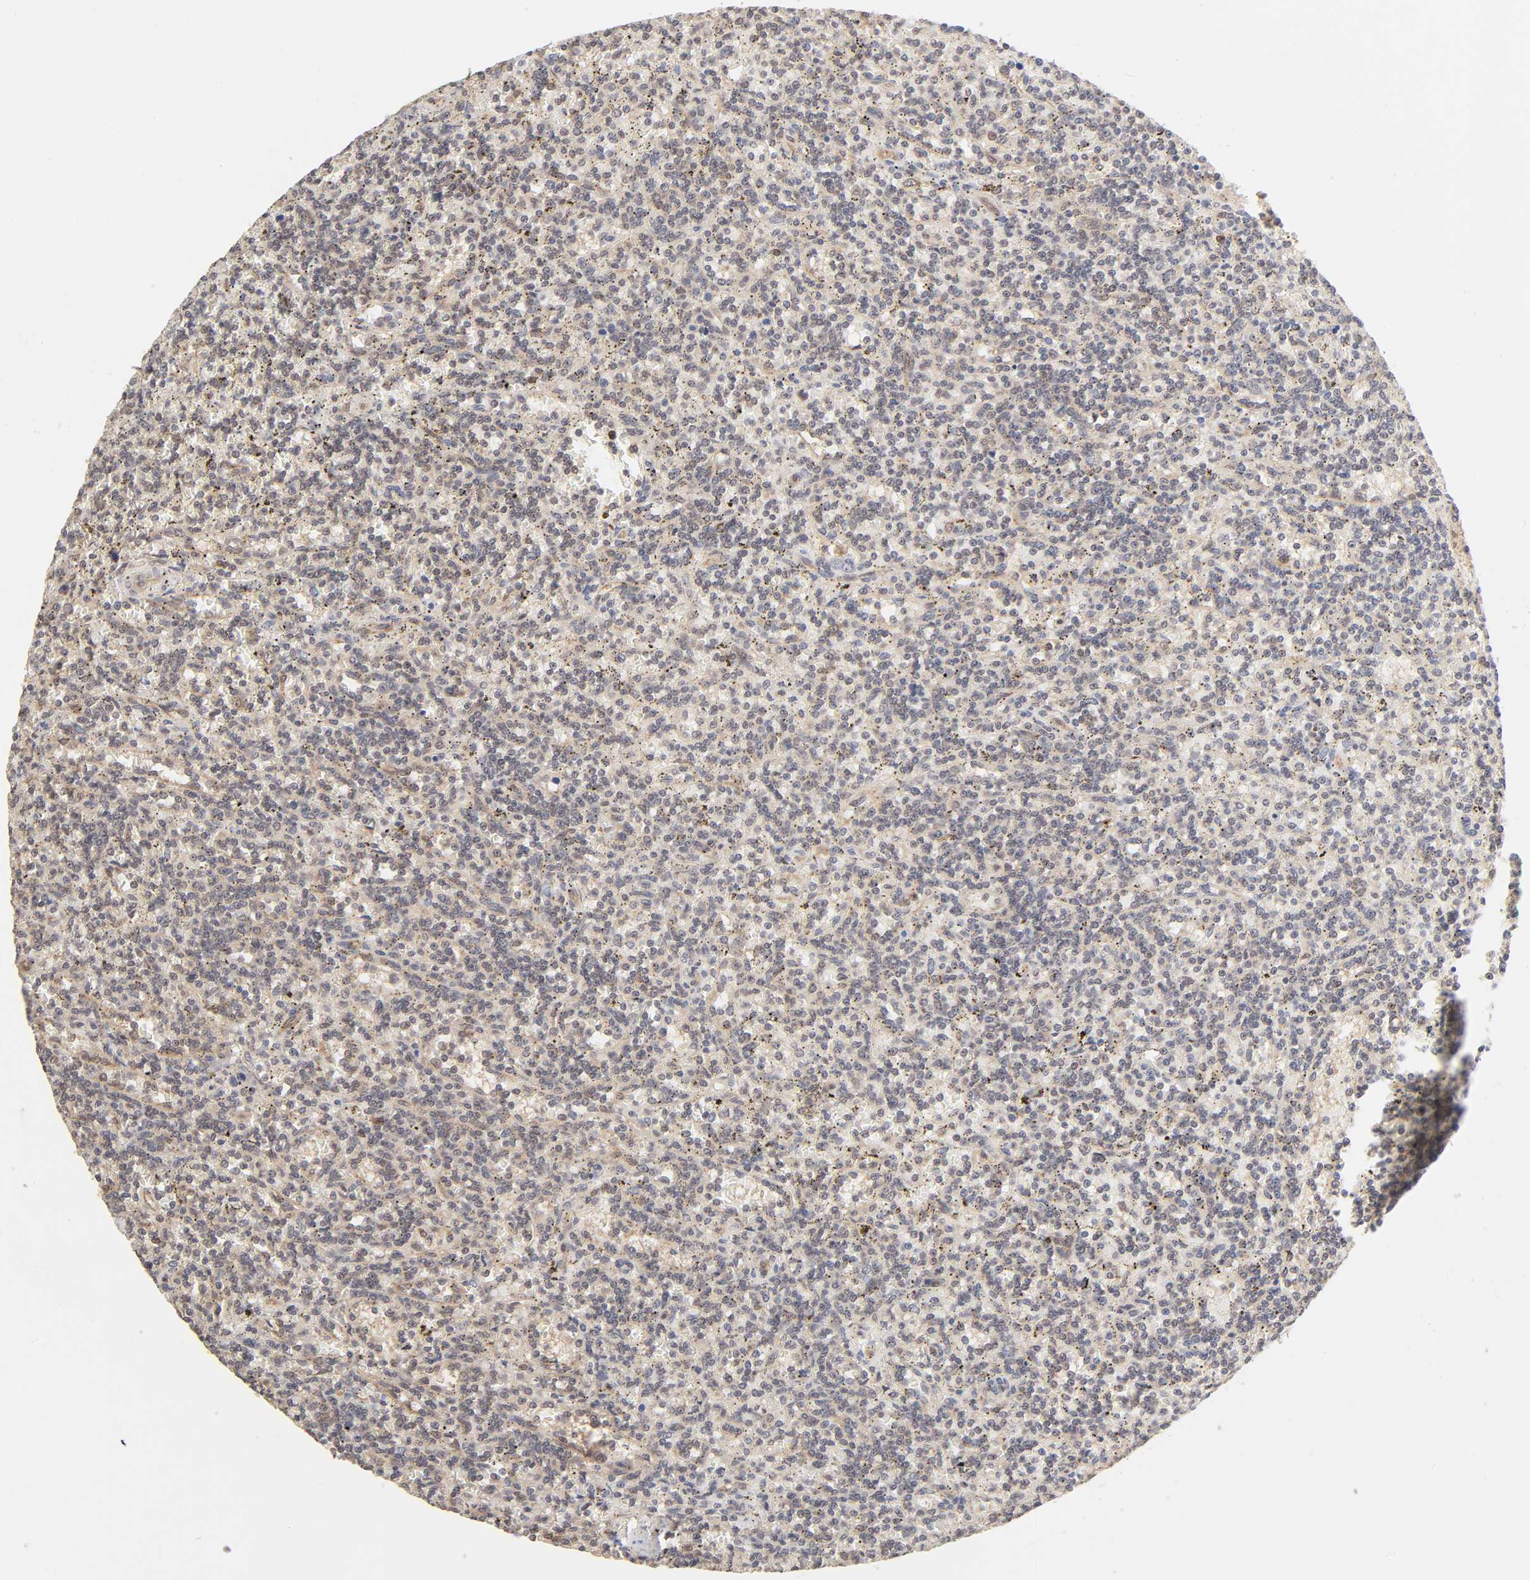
{"staining": {"intensity": "weak", "quantity": "25%-75%", "location": "cytoplasmic/membranous"}, "tissue": "lymphoma", "cell_type": "Tumor cells", "image_type": "cancer", "snomed": [{"axis": "morphology", "description": "Malignant lymphoma, non-Hodgkin's type, Low grade"}, {"axis": "topography", "description": "Spleen"}], "caption": "Brown immunohistochemical staining in low-grade malignant lymphoma, non-Hodgkin's type shows weak cytoplasmic/membranous expression in about 25%-75% of tumor cells.", "gene": "MAPK1", "patient": {"sex": "male", "age": 73}}